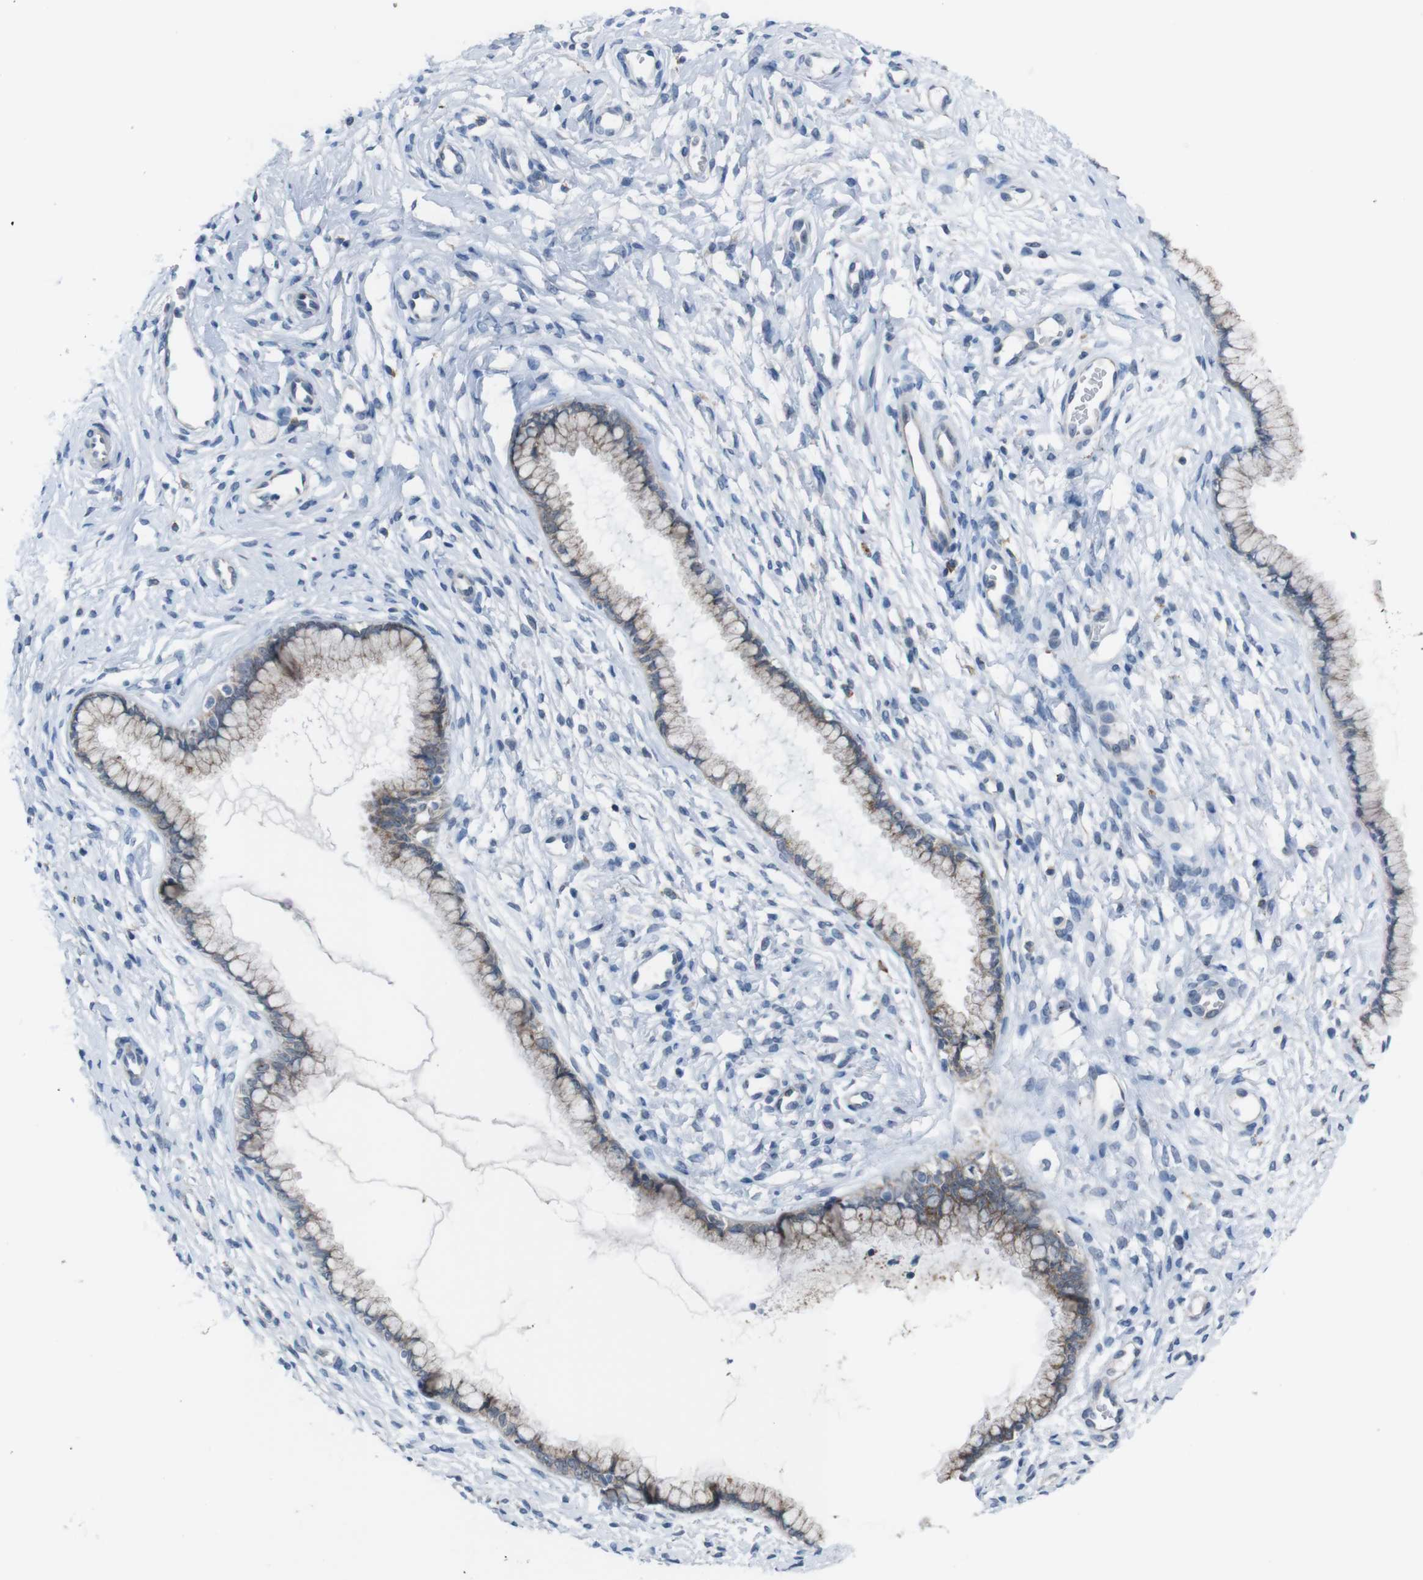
{"staining": {"intensity": "weak", "quantity": ">75%", "location": "cytoplasmic/membranous"}, "tissue": "cervix", "cell_type": "Glandular cells", "image_type": "normal", "snomed": [{"axis": "morphology", "description": "Normal tissue, NOS"}, {"axis": "topography", "description": "Cervix"}], "caption": "Immunohistochemistry photomicrograph of unremarkable human cervix stained for a protein (brown), which demonstrates low levels of weak cytoplasmic/membranous staining in approximately >75% of glandular cells.", "gene": "CDH22", "patient": {"sex": "female", "age": 65}}